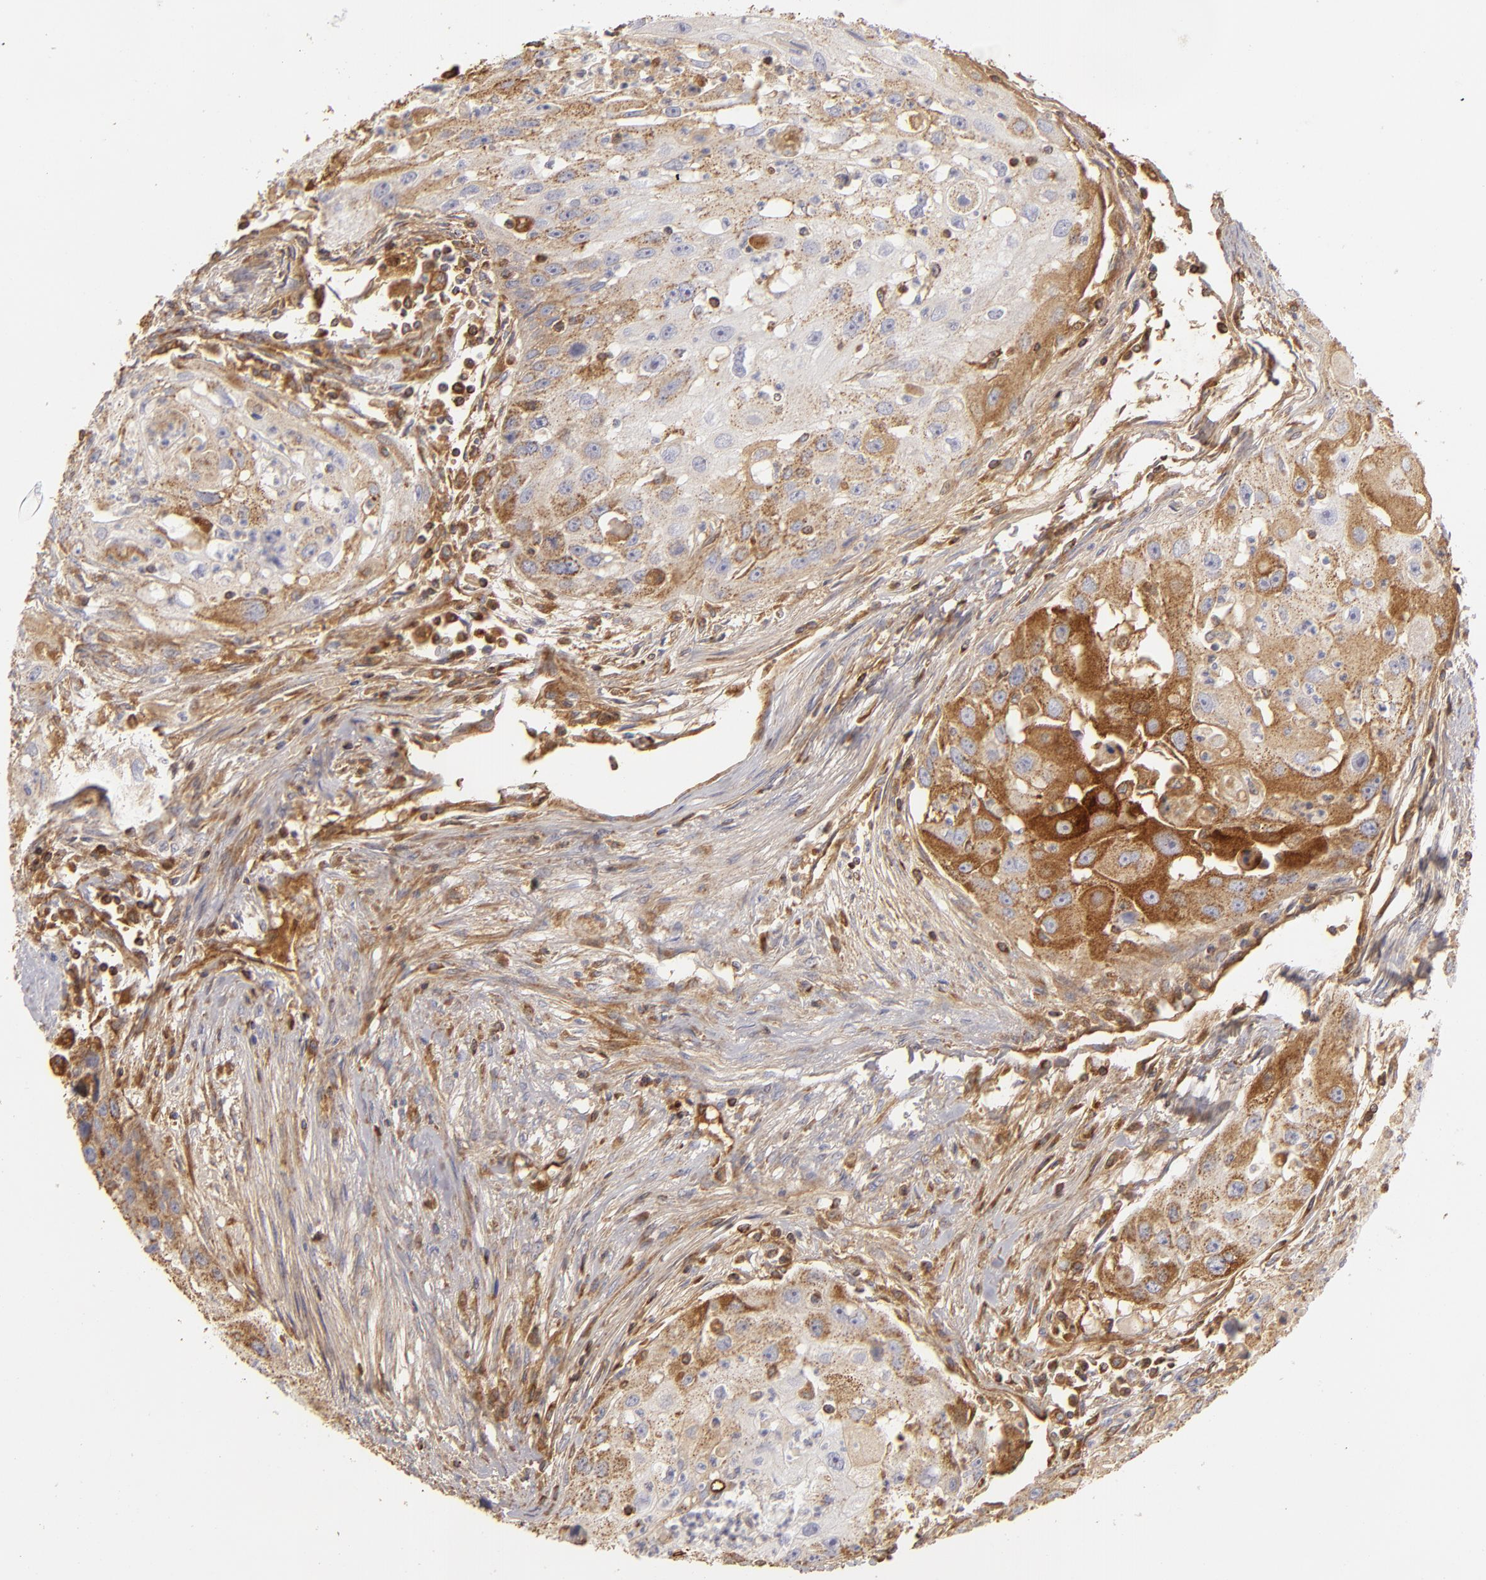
{"staining": {"intensity": "moderate", "quantity": "25%-75%", "location": "cytoplasmic/membranous"}, "tissue": "head and neck cancer", "cell_type": "Tumor cells", "image_type": "cancer", "snomed": [{"axis": "morphology", "description": "Squamous cell carcinoma, NOS"}, {"axis": "topography", "description": "Head-Neck"}], "caption": "Head and neck squamous cell carcinoma stained with immunohistochemistry displays moderate cytoplasmic/membranous positivity in about 25%-75% of tumor cells.", "gene": "CFB", "patient": {"sex": "male", "age": 64}}